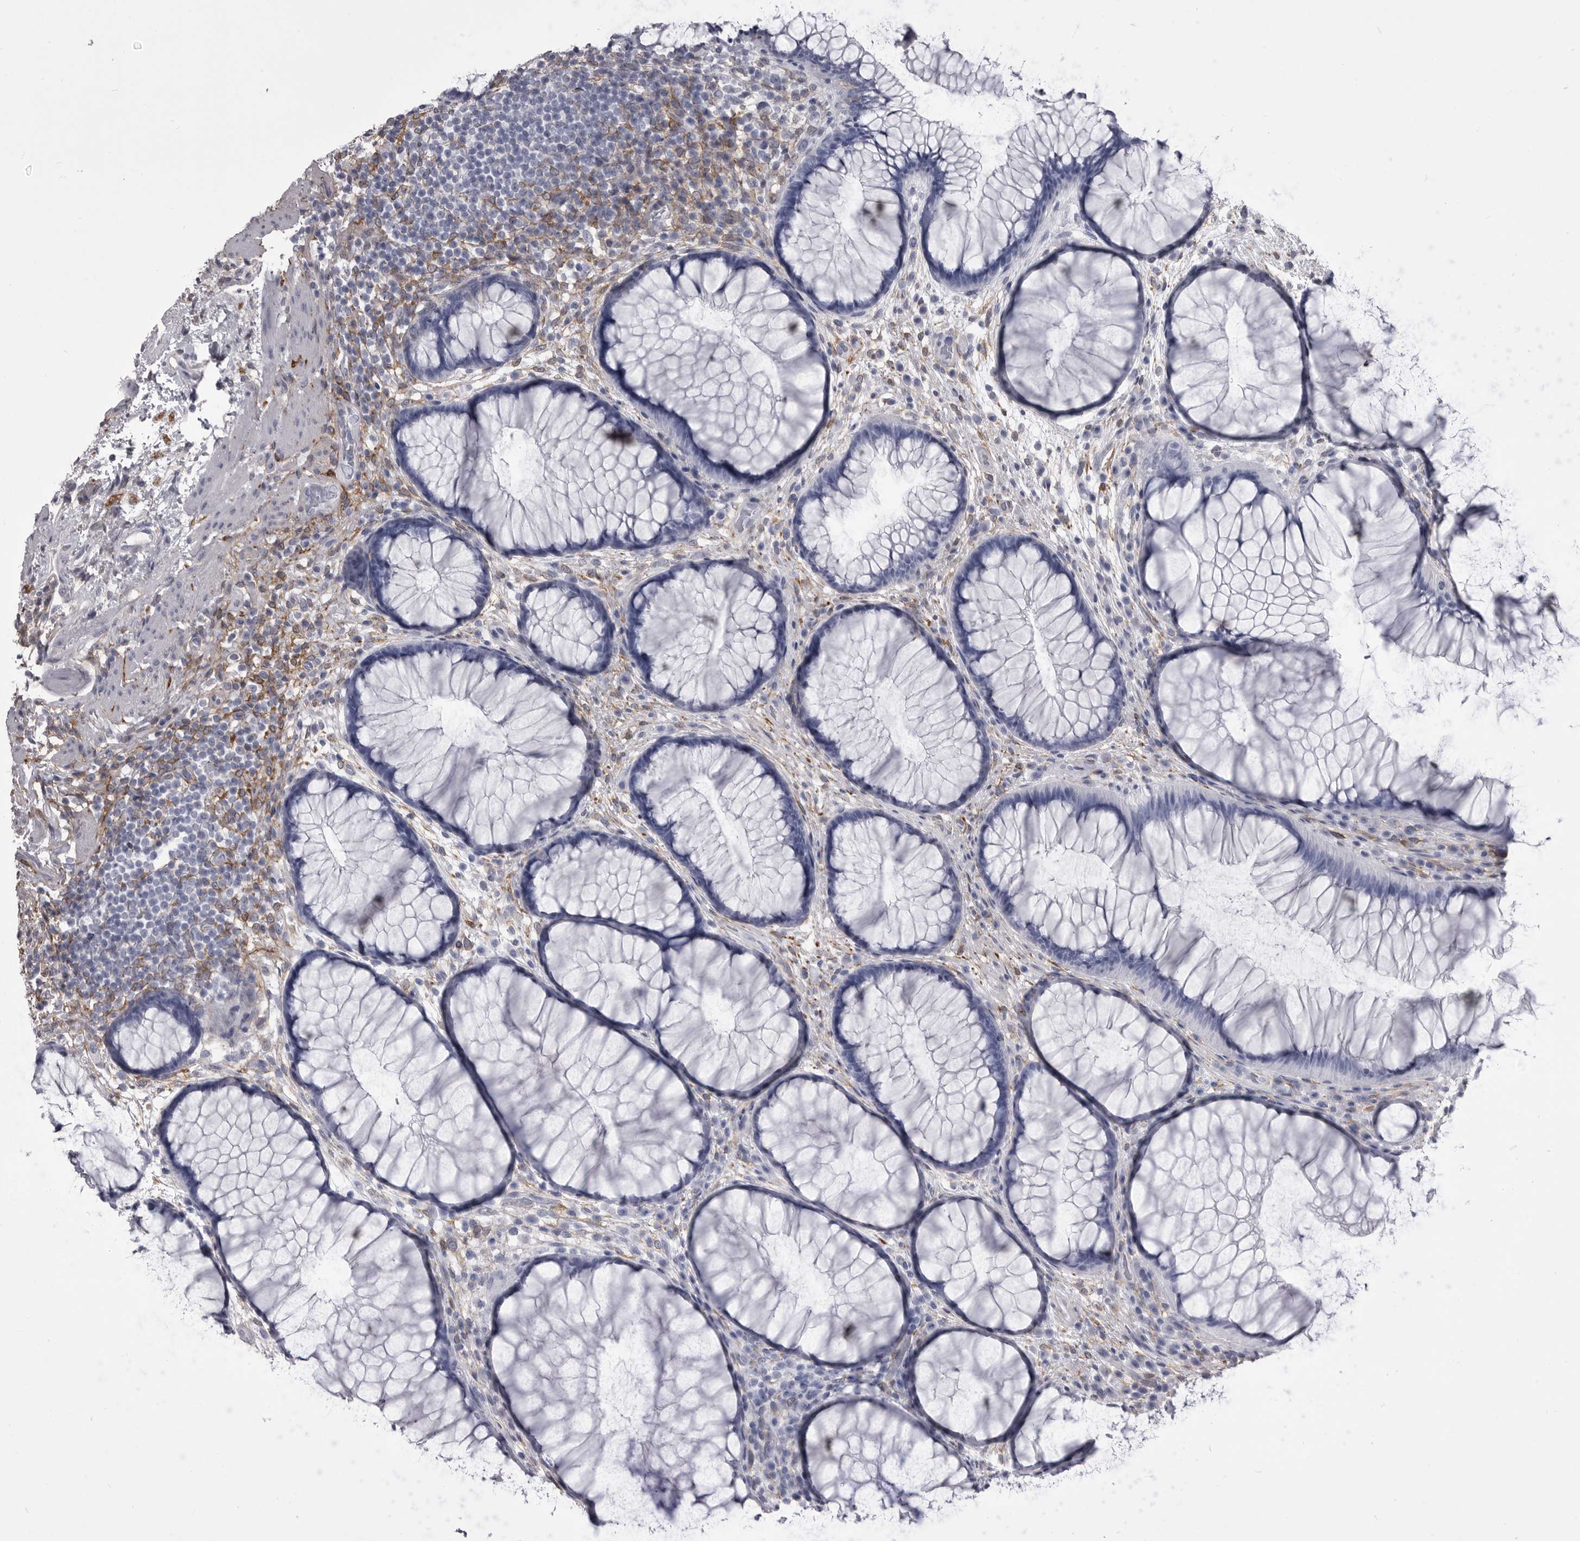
{"staining": {"intensity": "negative", "quantity": "none", "location": "none"}, "tissue": "rectum", "cell_type": "Glandular cells", "image_type": "normal", "snomed": [{"axis": "morphology", "description": "Normal tissue, NOS"}, {"axis": "topography", "description": "Rectum"}], "caption": "Immunohistochemical staining of unremarkable human rectum shows no significant positivity in glandular cells.", "gene": "ANK2", "patient": {"sex": "male", "age": 51}}